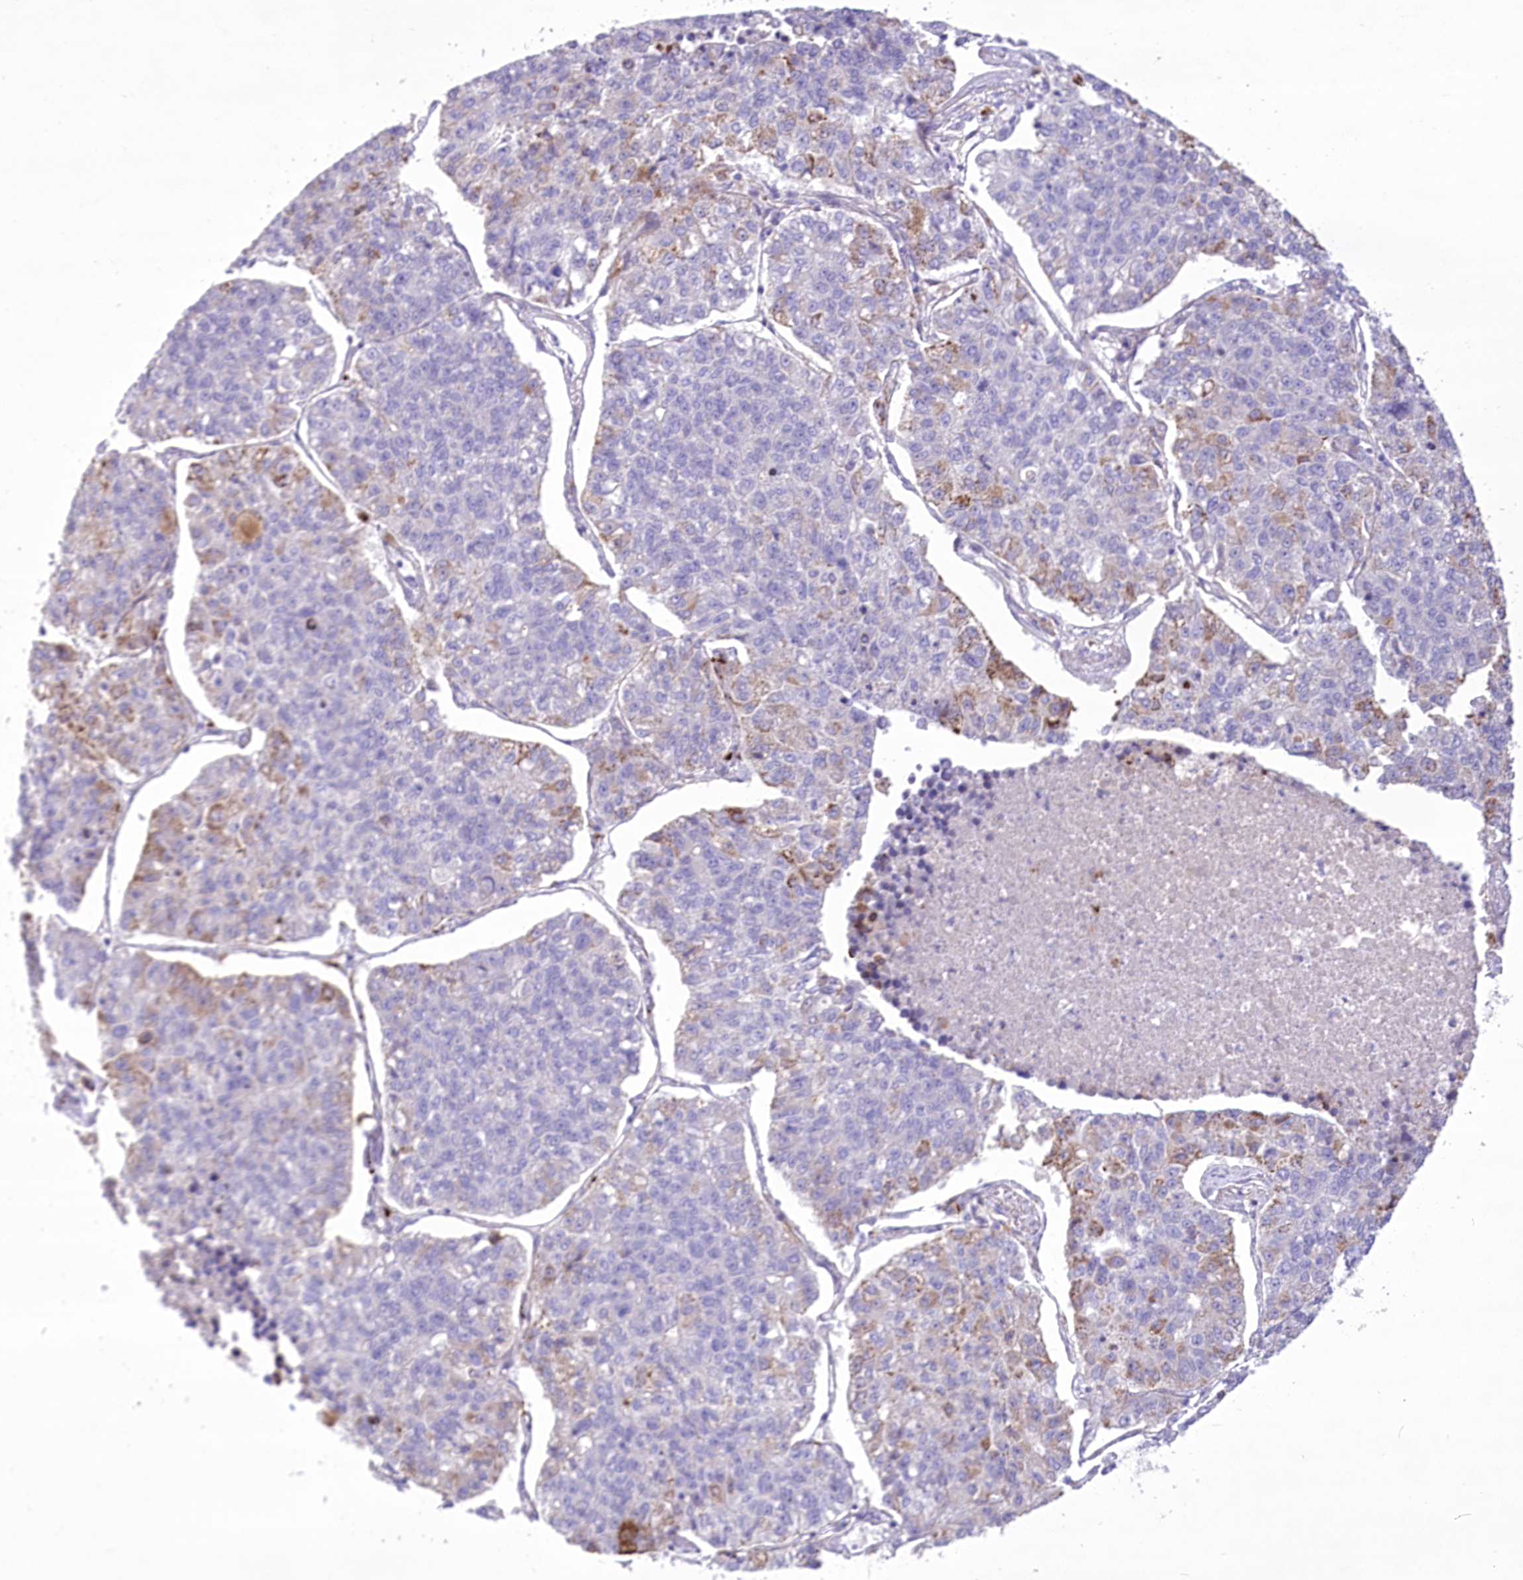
{"staining": {"intensity": "weak", "quantity": "<25%", "location": "cytoplasmic/membranous"}, "tissue": "lung cancer", "cell_type": "Tumor cells", "image_type": "cancer", "snomed": [{"axis": "morphology", "description": "Adenocarcinoma, NOS"}, {"axis": "topography", "description": "Lung"}], "caption": "A photomicrograph of human lung cancer is negative for staining in tumor cells.", "gene": "ANGPTL3", "patient": {"sex": "male", "age": 49}}